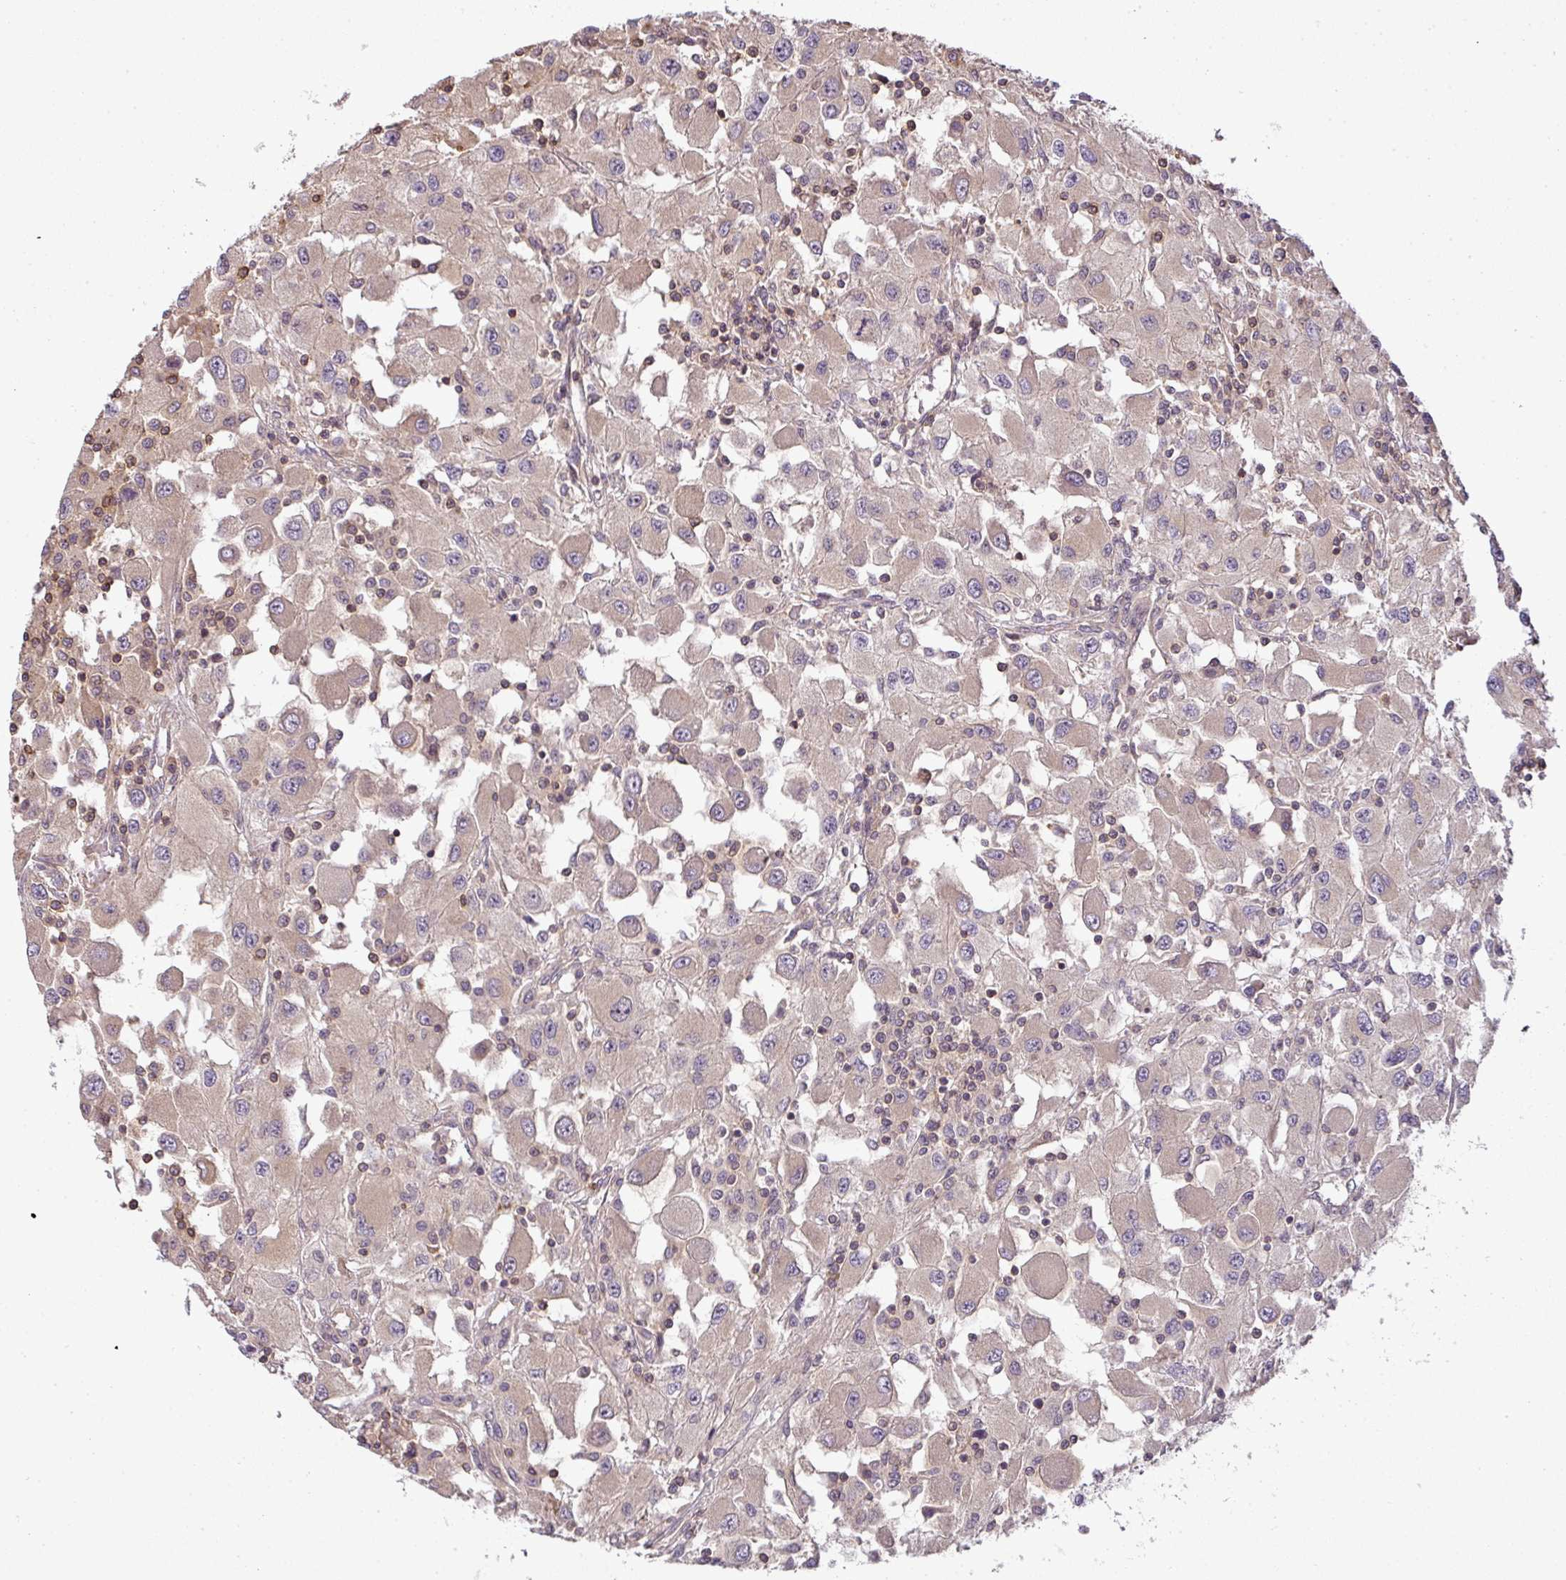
{"staining": {"intensity": "negative", "quantity": "none", "location": "none"}, "tissue": "renal cancer", "cell_type": "Tumor cells", "image_type": "cancer", "snomed": [{"axis": "morphology", "description": "Adenocarcinoma, NOS"}, {"axis": "topography", "description": "Kidney"}], "caption": "Immunohistochemical staining of human renal cancer (adenocarcinoma) displays no significant expression in tumor cells. (DAB immunohistochemistry, high magnification).", "gene": "TCL1B", "patient": {"sex": "female", "age": 67}}